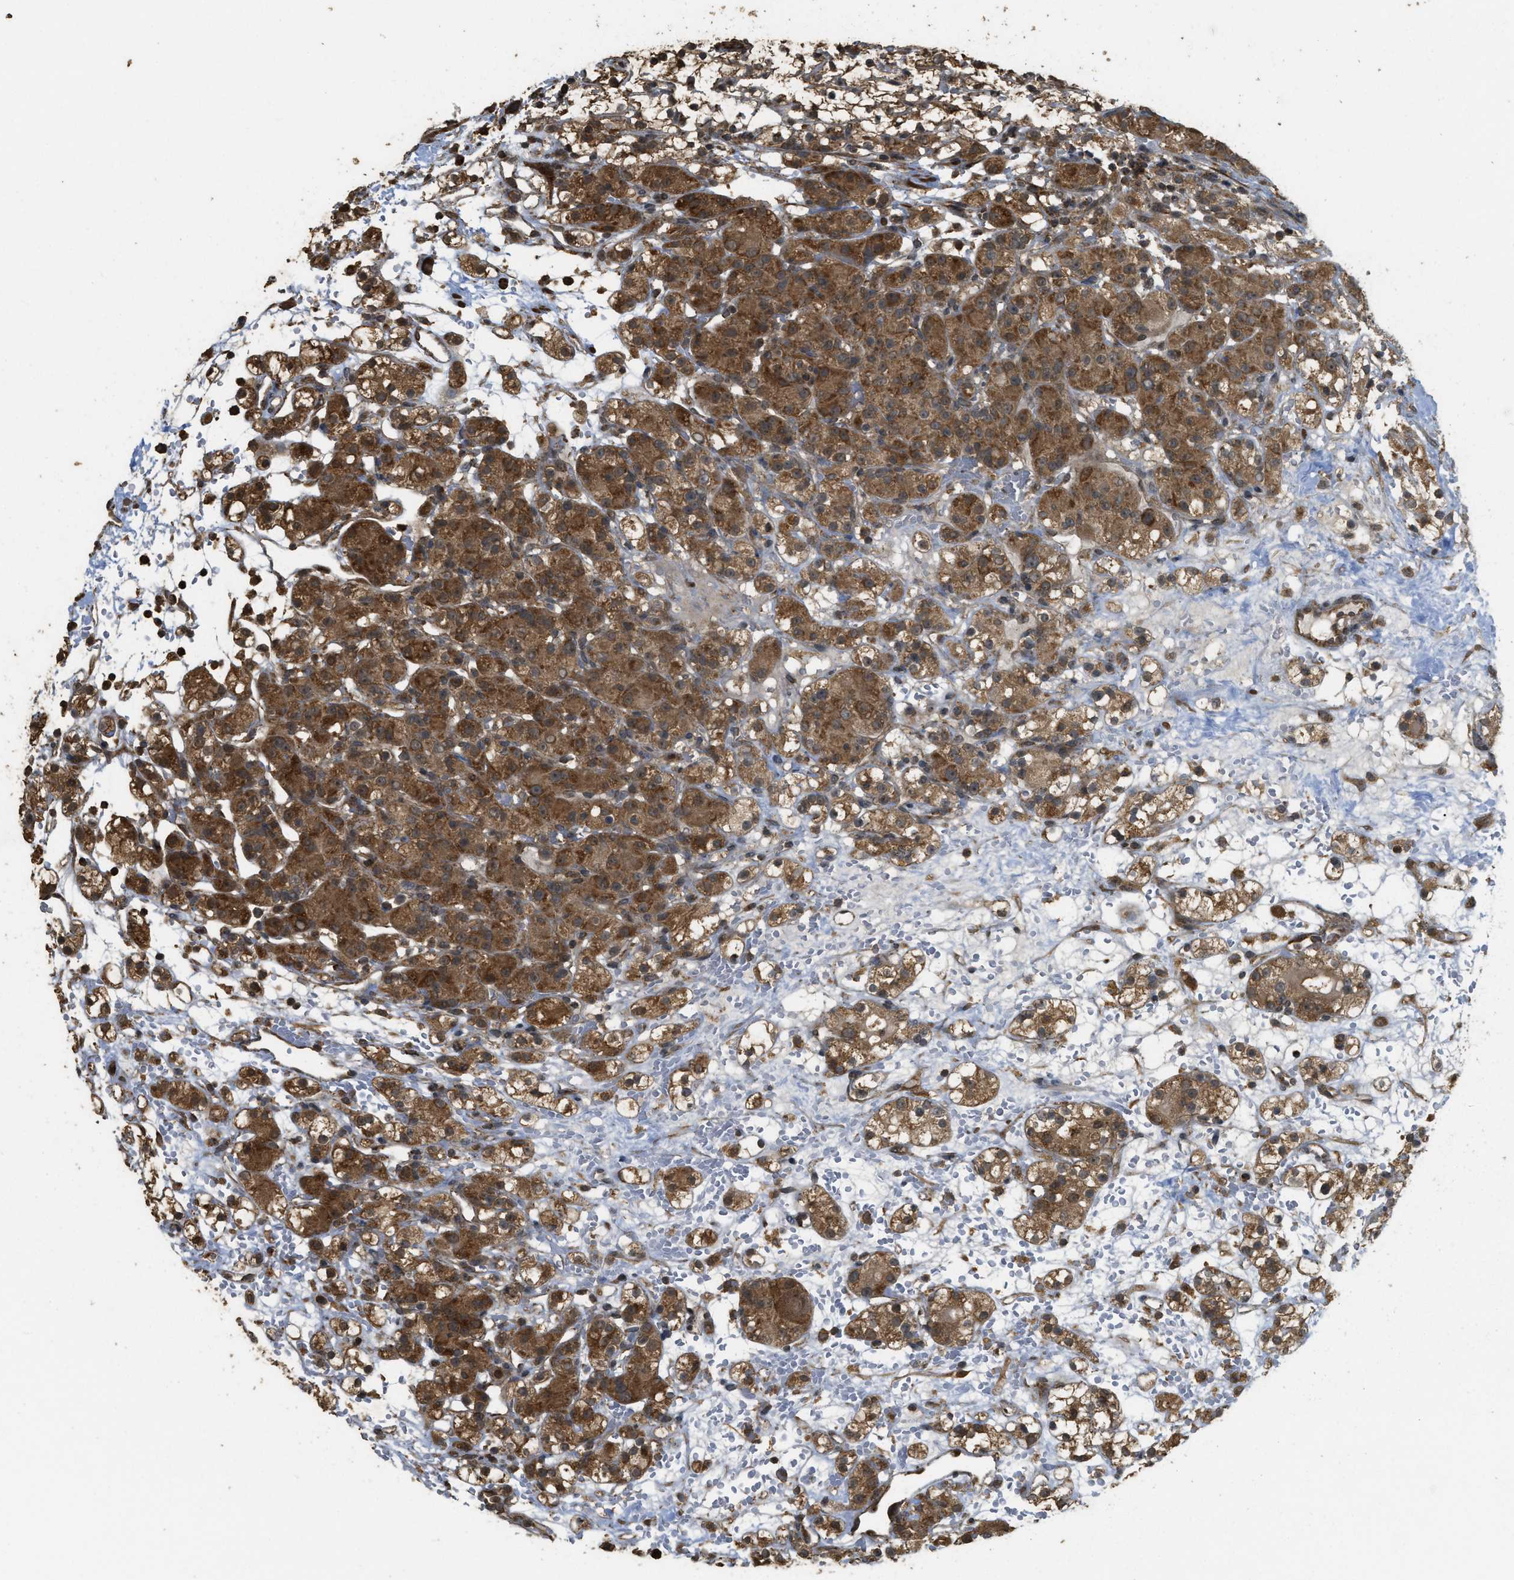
{"staining": {"intensity": "strong", "quantity": ">75%", "location": "cytoplasmic/membranous"}, "tissue": "renal cancer", "cell_type": "Tumor cells", "image_type": "cancer", "snomed": [{"axis": "morphology", "description": "Adenocarcinoma, NOS"}, {"axis": "topography", "description": "Kidney"}], "caption": "A brown stain shows strong cytoplasmic/membranous staining of a protein in renal cancer tumor cells.", "gene": "CTPS1", "patient": {"sex": "male", "age": 61}}